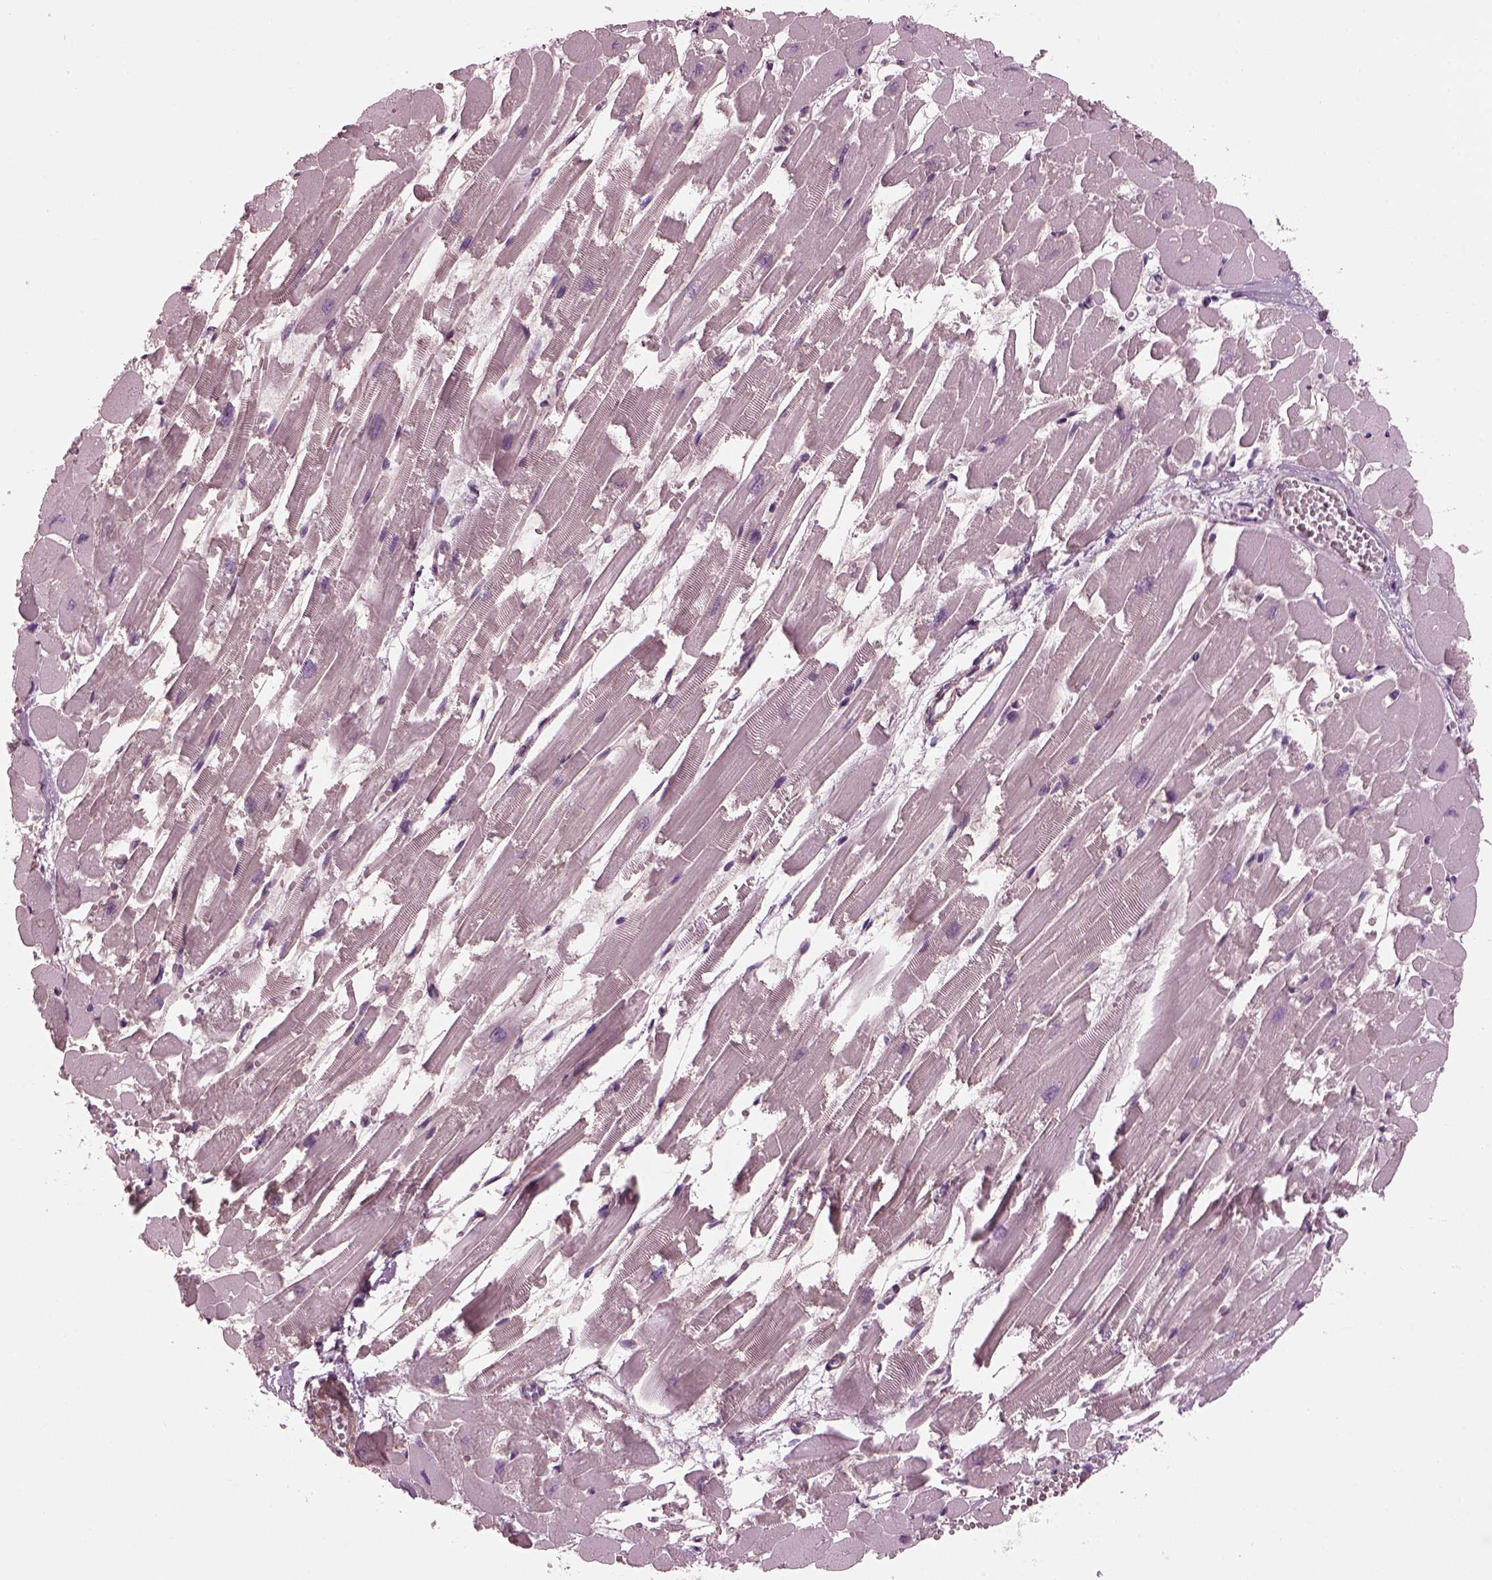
{"staining": {"intensity": "negative", "quantity": "none", "location": "none"}, "tissue": "heart muscle", "cell_type": "Cardiomyocytes", "image_type": "normal", "snomed": [{"axis": "morphology", "description": "Normal tissue, NOS"}, {"axis": "topography", "description": "Heart"}], "caption": "The histopathology image displays no staining of cardiomyocytes in unremarkable heart muscle. (Stains: DAB immunohistochemistry with hematoxylin counter stain, Microscopy: brightfield microscopy at high magnification).", "gene": "BFSP1", "patient": {"sex": "female", "age": 52}}